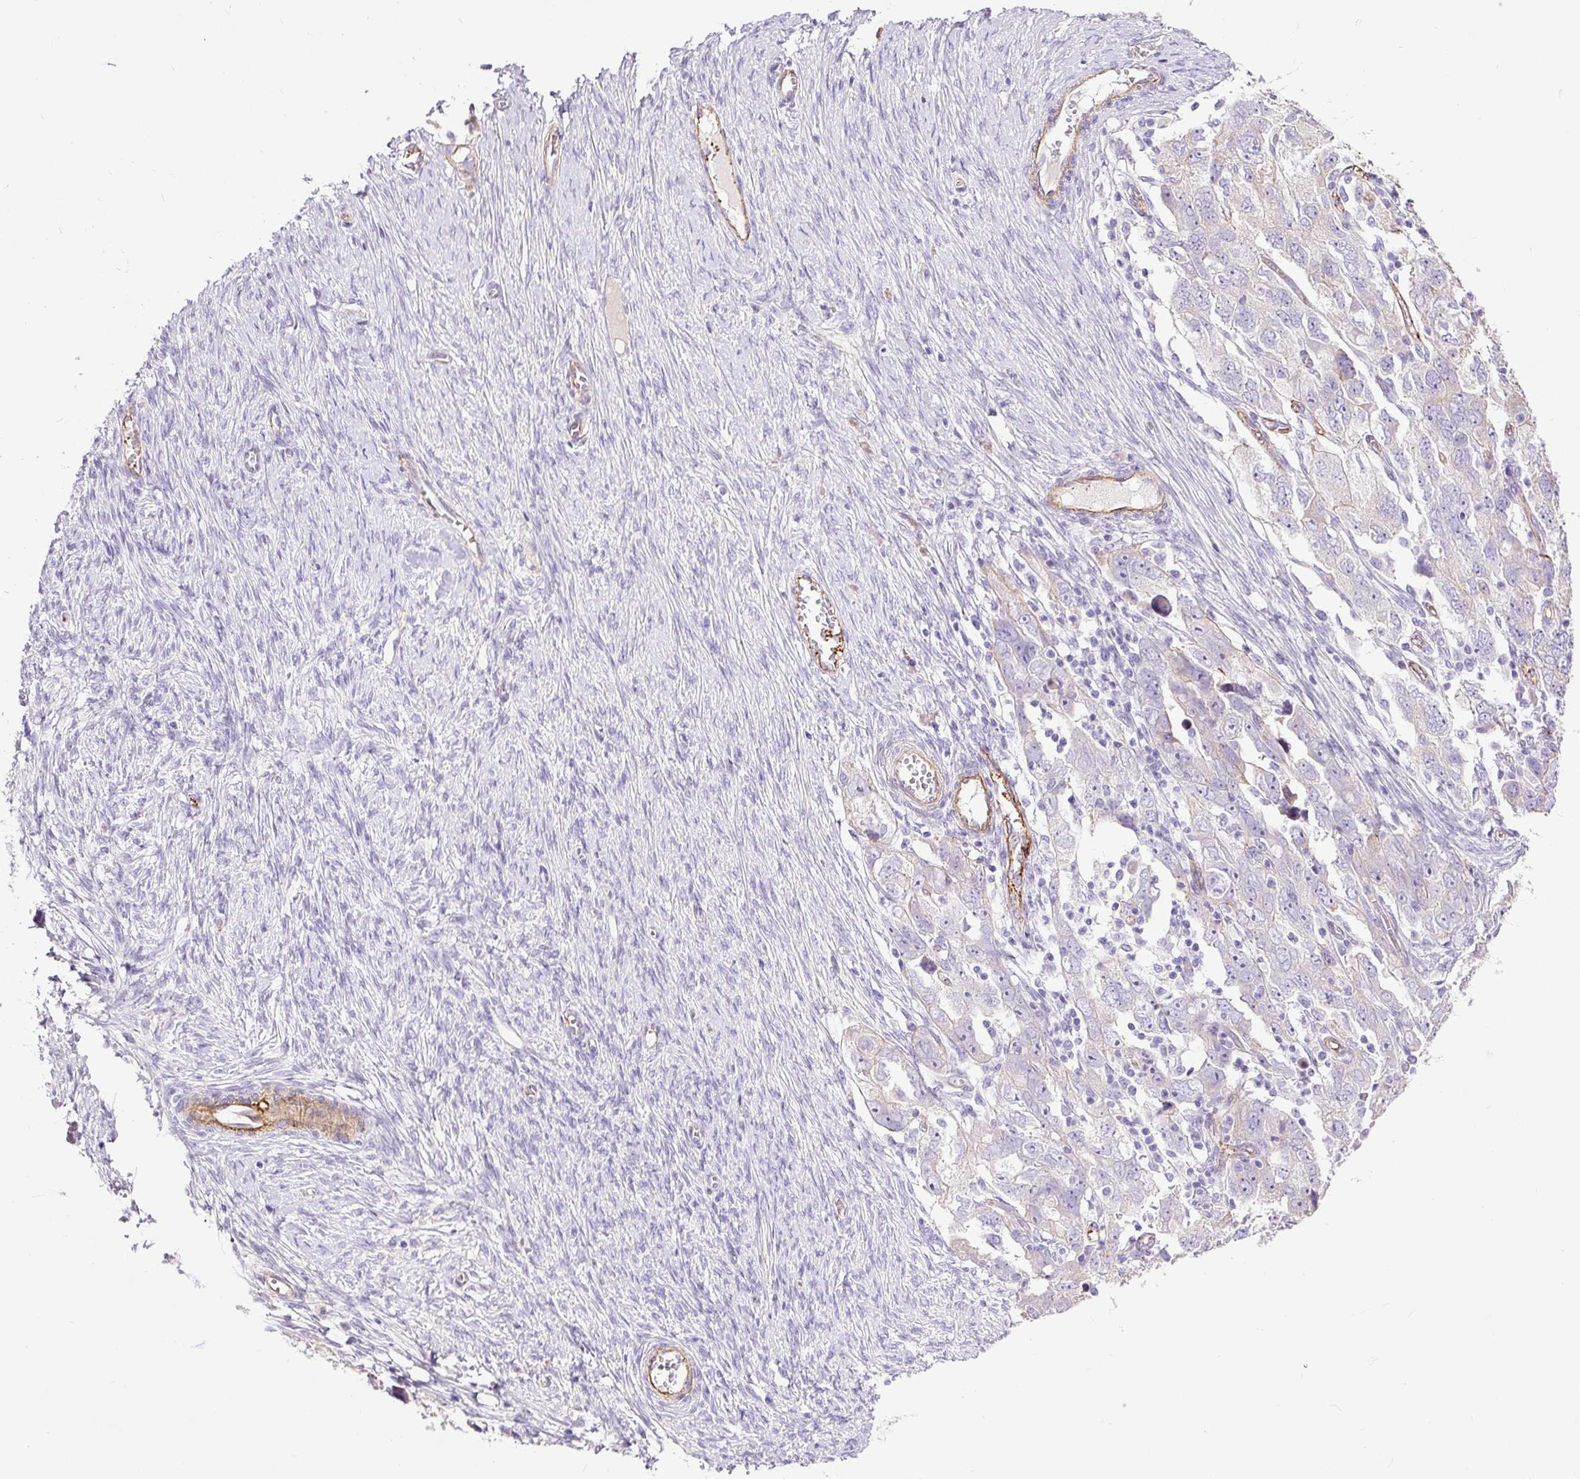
{"staining": {"intensity": "negative", "quantity": "none", "location": "none"}, "tissue": "ovarian cancer", "cell_type": "Tumor cells", "image_type": "cancer", "snomed": [{"axis": "morphology", "description": "Carcinoma, NOS"}, {"axis": "morphology", "description": "Cystadenocarcinoma, serous, NOS"}, {"axis": "topography", "description": "Ovary"}], "caption": "Human ovarian serous cystadenocarcinoma stained for a protein using IHC exhibits no expression in tumor cells.", "gene": "MAGEB16", "patient": {"sex": "female", "age": 69}}